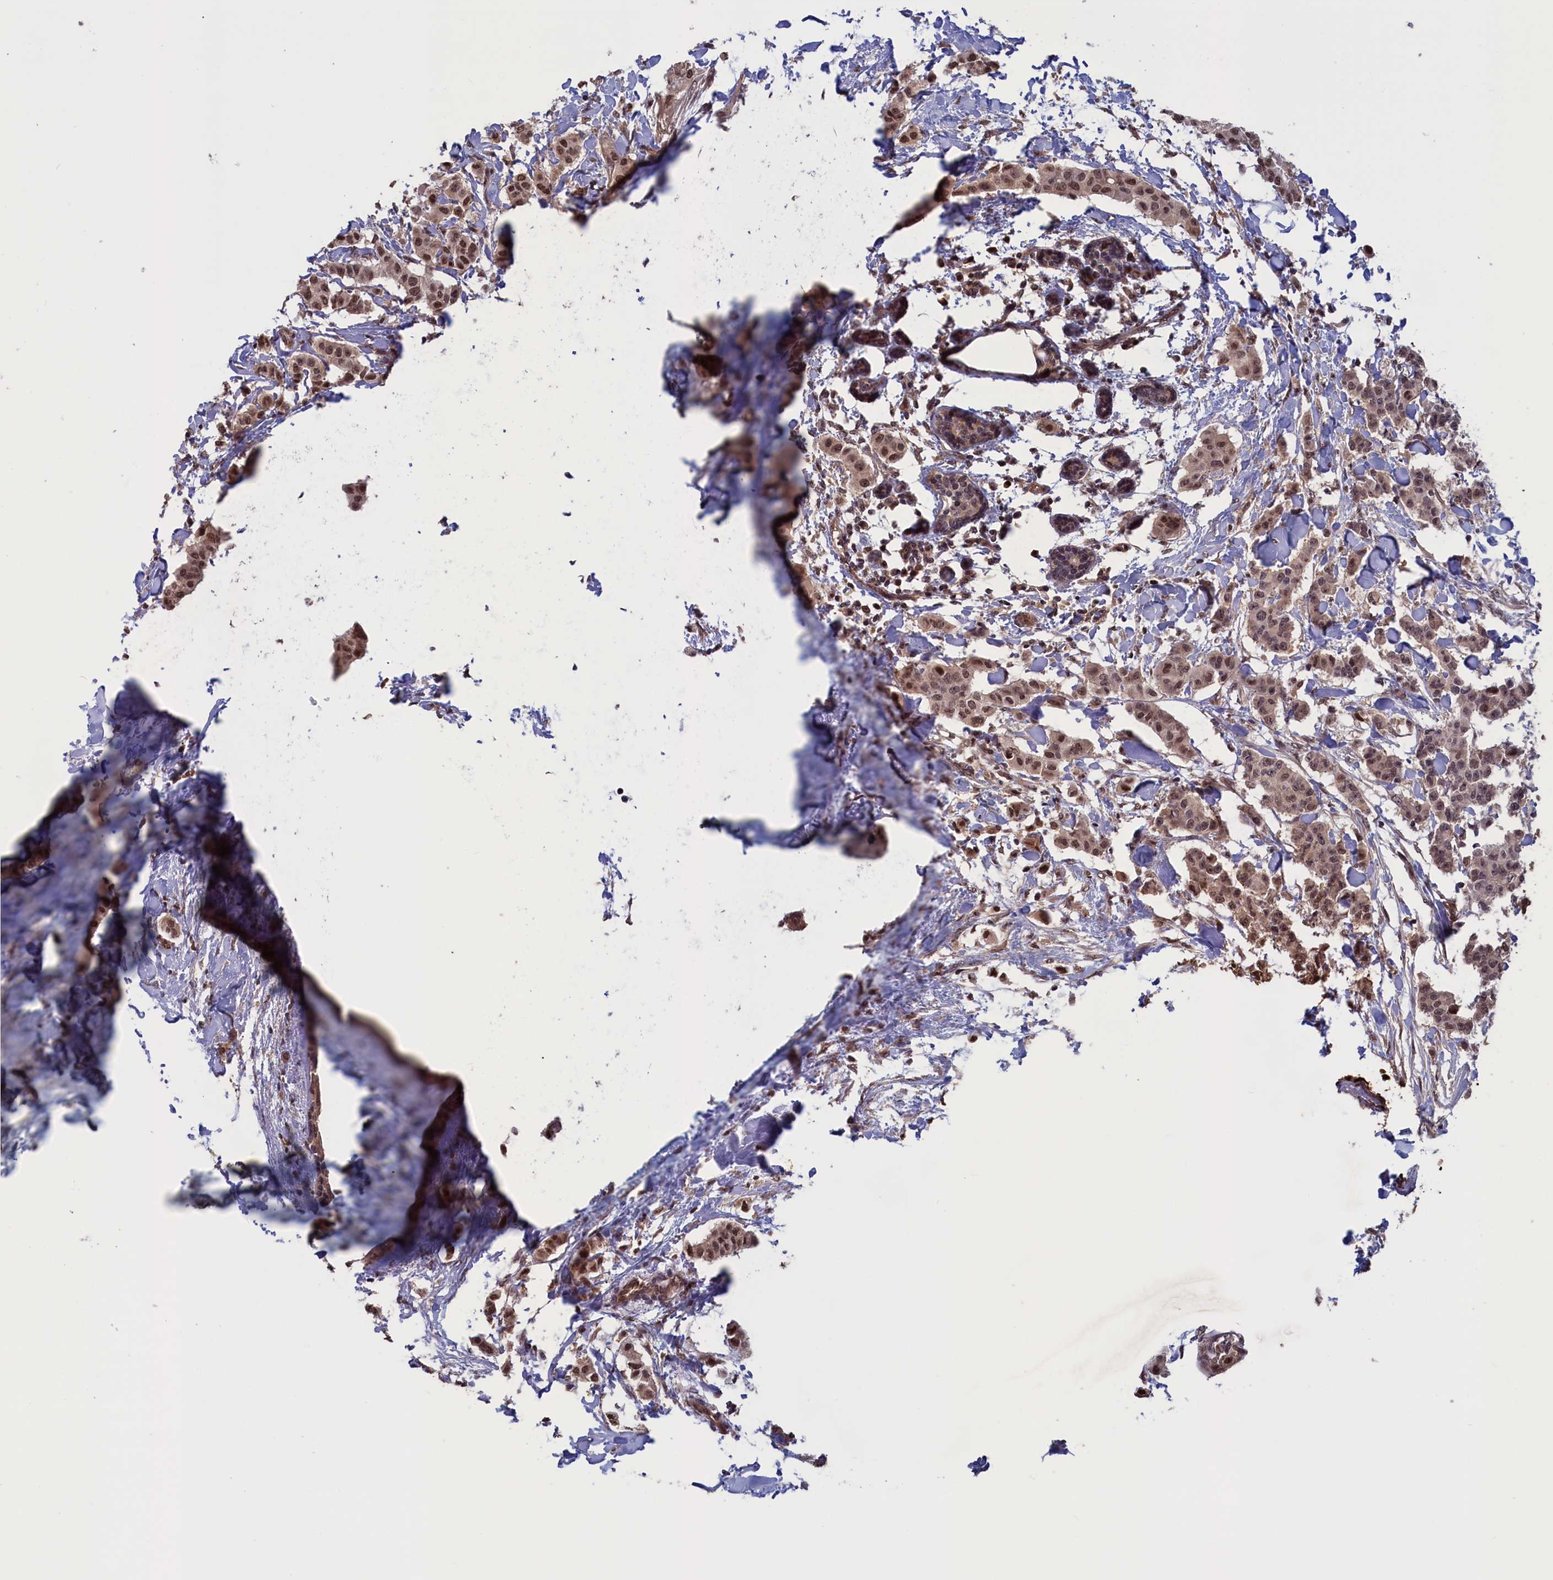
{"staining": {"intensity": "moderate", "quantity": ">75%", "location": "nuclear"}, "tissue": "breast cancer", "cell_type": "Tumor cells", "image_type": "cancer", "snomed": [{"axis": "morphology", "description": "Duct carcinoma"}, {"axis": "topography", "description": "Breast"}], "caption": "Breast invasive ductal carcinoma stained with a protein marker shows moderate staining in tumor cells.", "gene": "PLP2", "patient": {"sex": "female", "age": 40}}